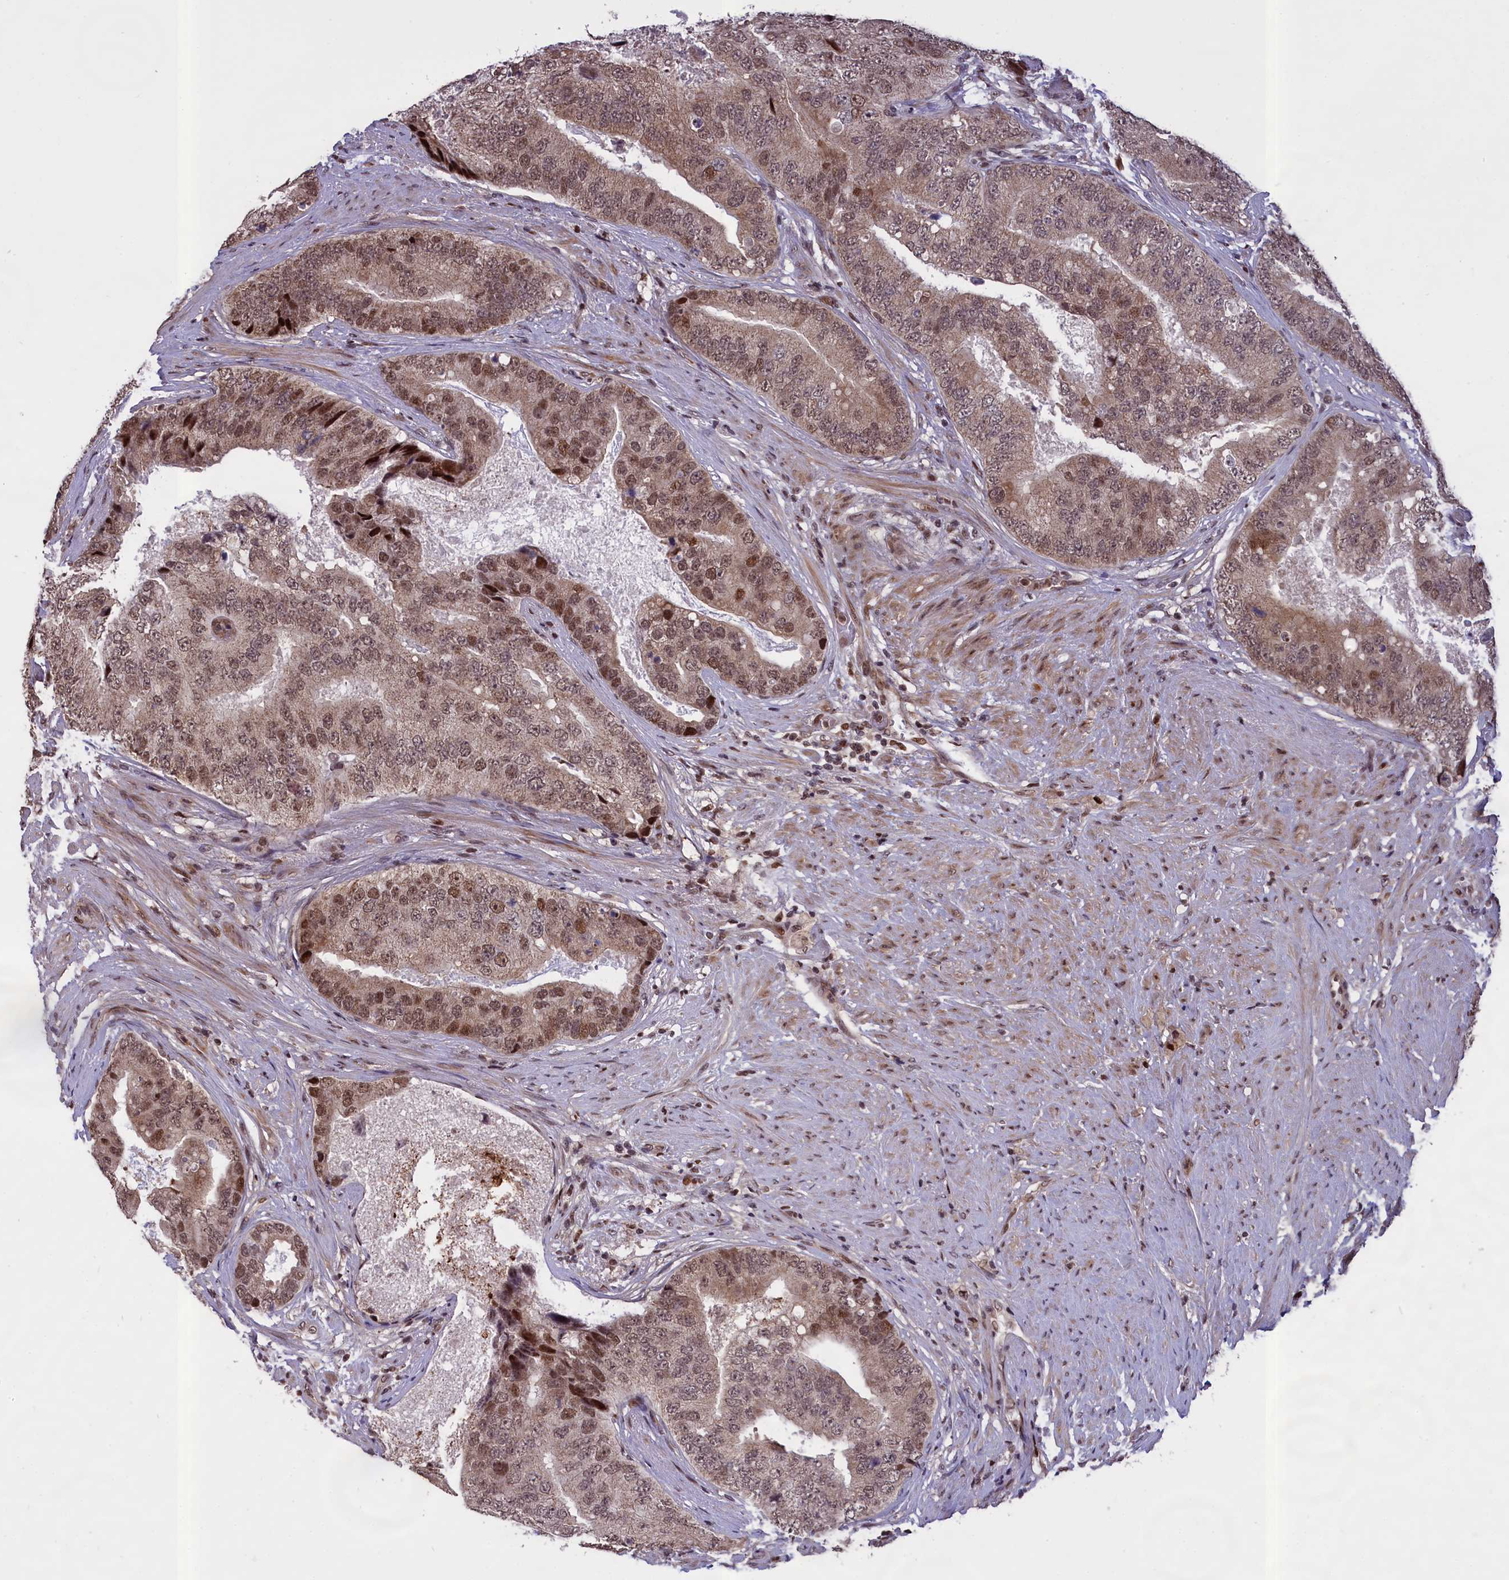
{"staining": {"intensity": "moderate", "quantity": ">75%", "location": "nuclear"}, "tissue": "prostate cancer", "cell_type": "Tumor cells", "image_type": "cancer", "snomed": [{"axis": "morphology", "description": "Adenocarcinoma, High grade"}, {"axis": "topography", "description": "Prostate"}], "caption": "IHC histopathology image of prostate cancer stained for a protein (brown), which shows medium levels of moderate nuclear staining in approximately >75% of tumor cells.", "gene": "RELB", "patient": {"sex": "male", "age": 70}}